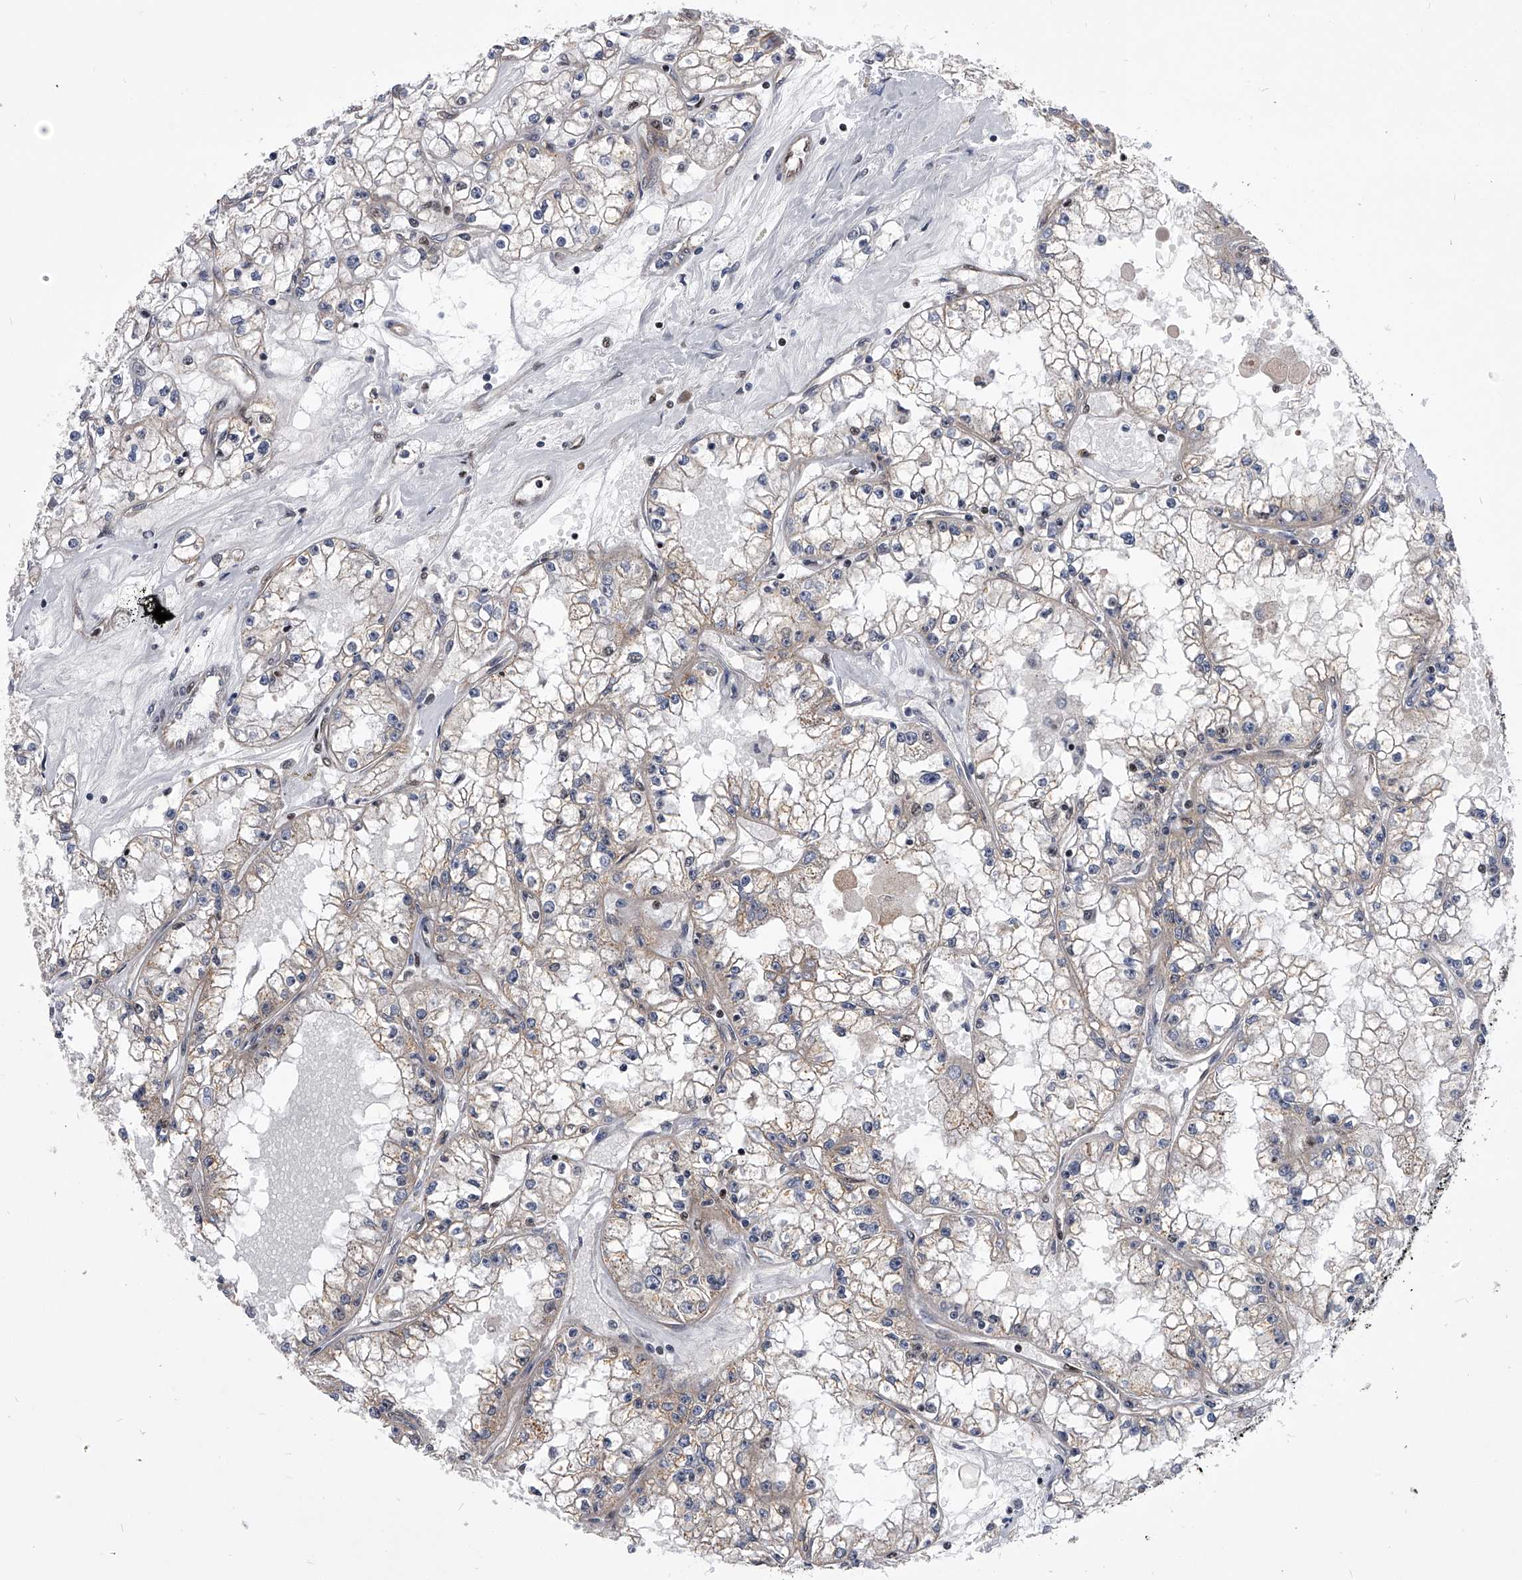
{"staining": {"intensity": "weak", "quantity": "<25%", "location": "cytoplasmic/membranous"}, "tissue": "renal cancer", "cell_type": "Tumor cells", "image_type": "cancer", "snomed": [{"axis": "morphology", "description": "Adenocarcinoma, NOS"}, {"axis": "topography", "description": "Kidney"}], "caption": "Tumor cells show no significant expression in renal cancer. Nuclei are stained in blue.", "gene": "ZNF76", "patient": {"sex": "male", "age": 56}}